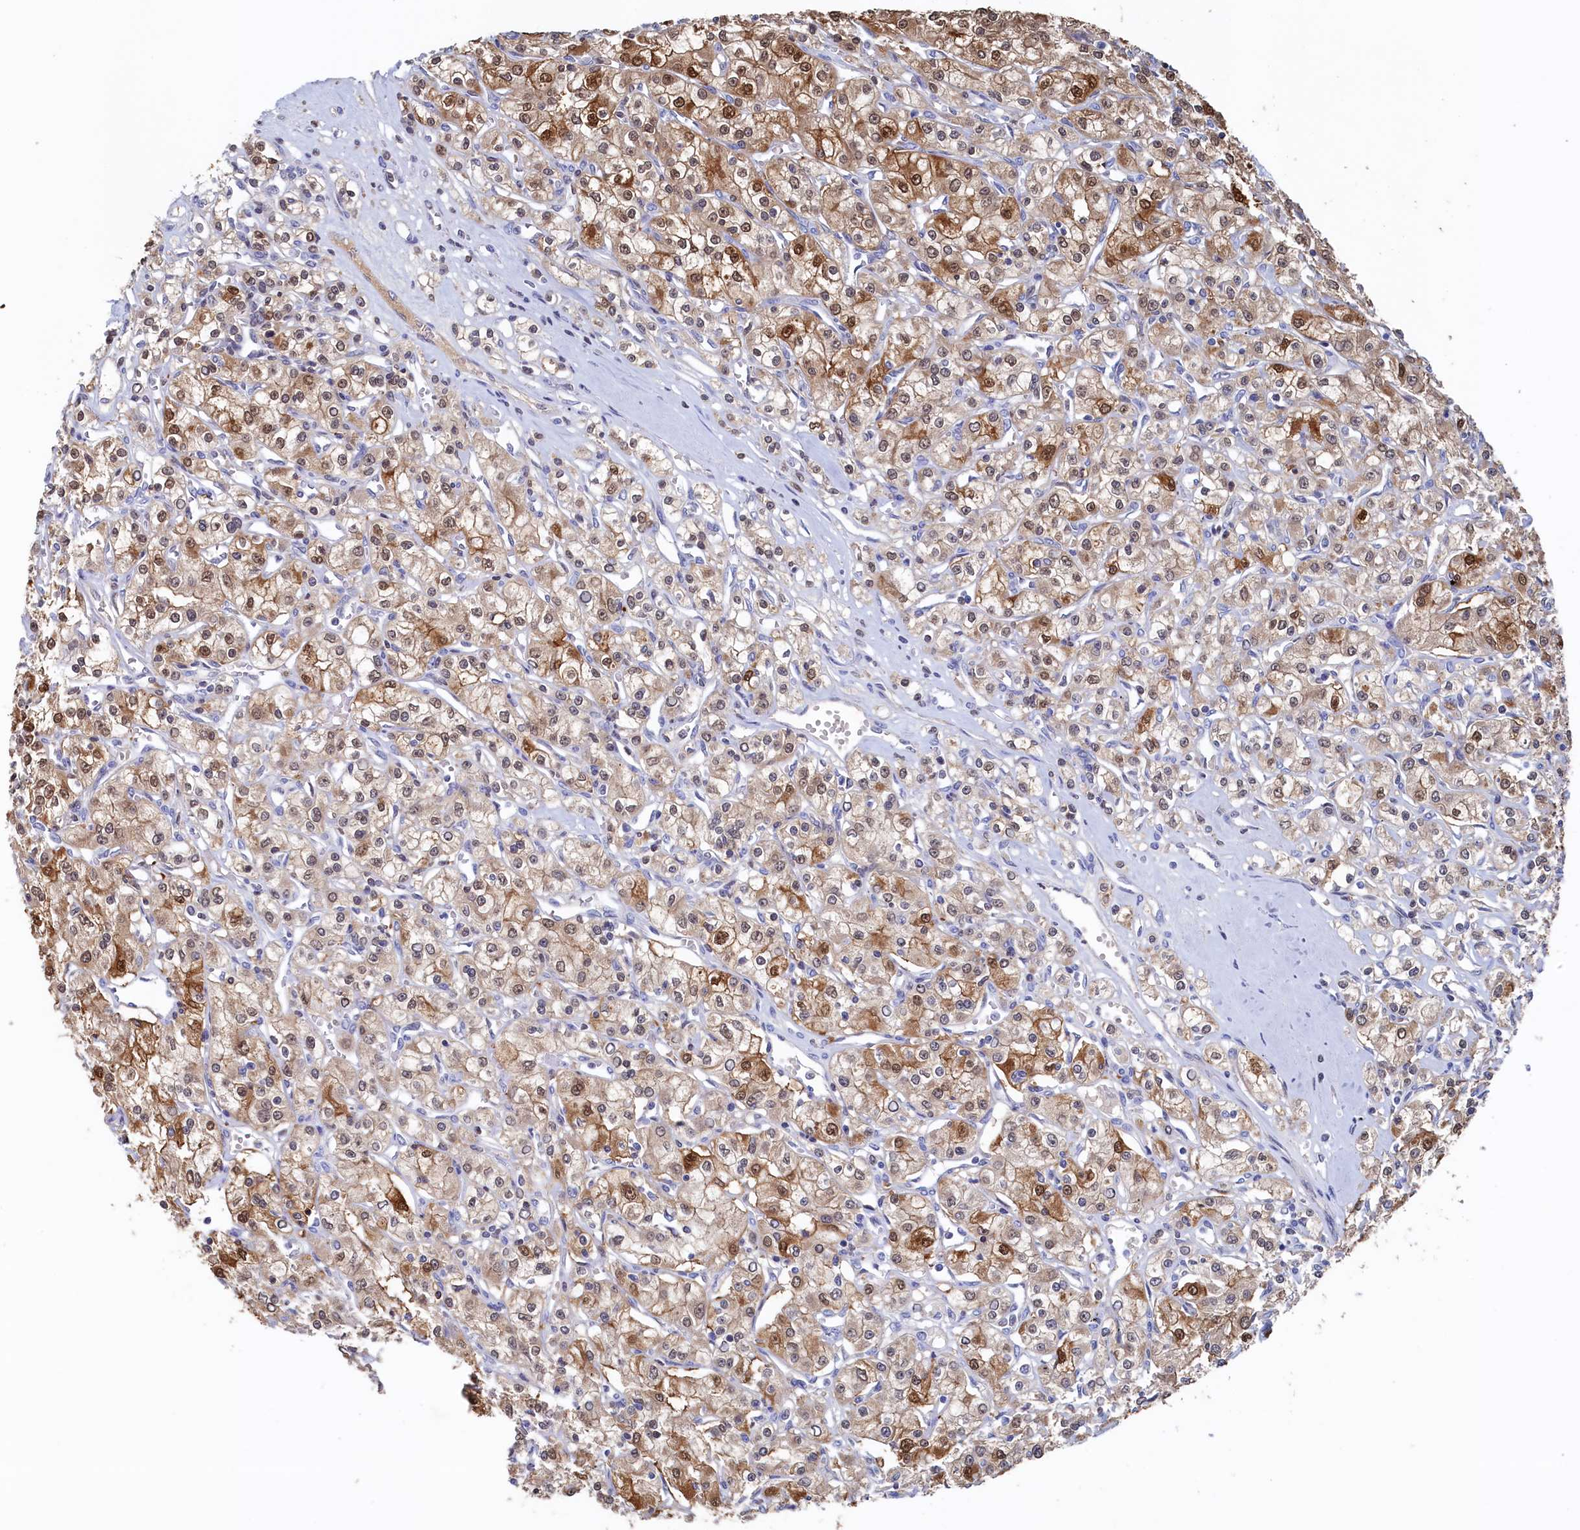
{"staining": {"intensity": "moderate", "quantity": ">75%", "location": "cytoplasmic/membranous,nuclear"}, "tissue": "renal cancer", "cell_type": "Tumor cells", "image_type": "cancer", "snomed": [{"axis": "morphology", "description": "Adenocarcinoma, NOS"}, {"axis": "topography", "description": "Kidney"}], "caption": "DAB (3,3'-diaminobenzidine) immunohistochemical staining of adenocarcinoma (renal) shows moderate cytoplasmic/membranous and nuclear protein expression in approximately >75% of tumor cells. Nuclei are stained in blue.", "gene": "C11orf54", "patient": {"sex": "female", "age": 59}}